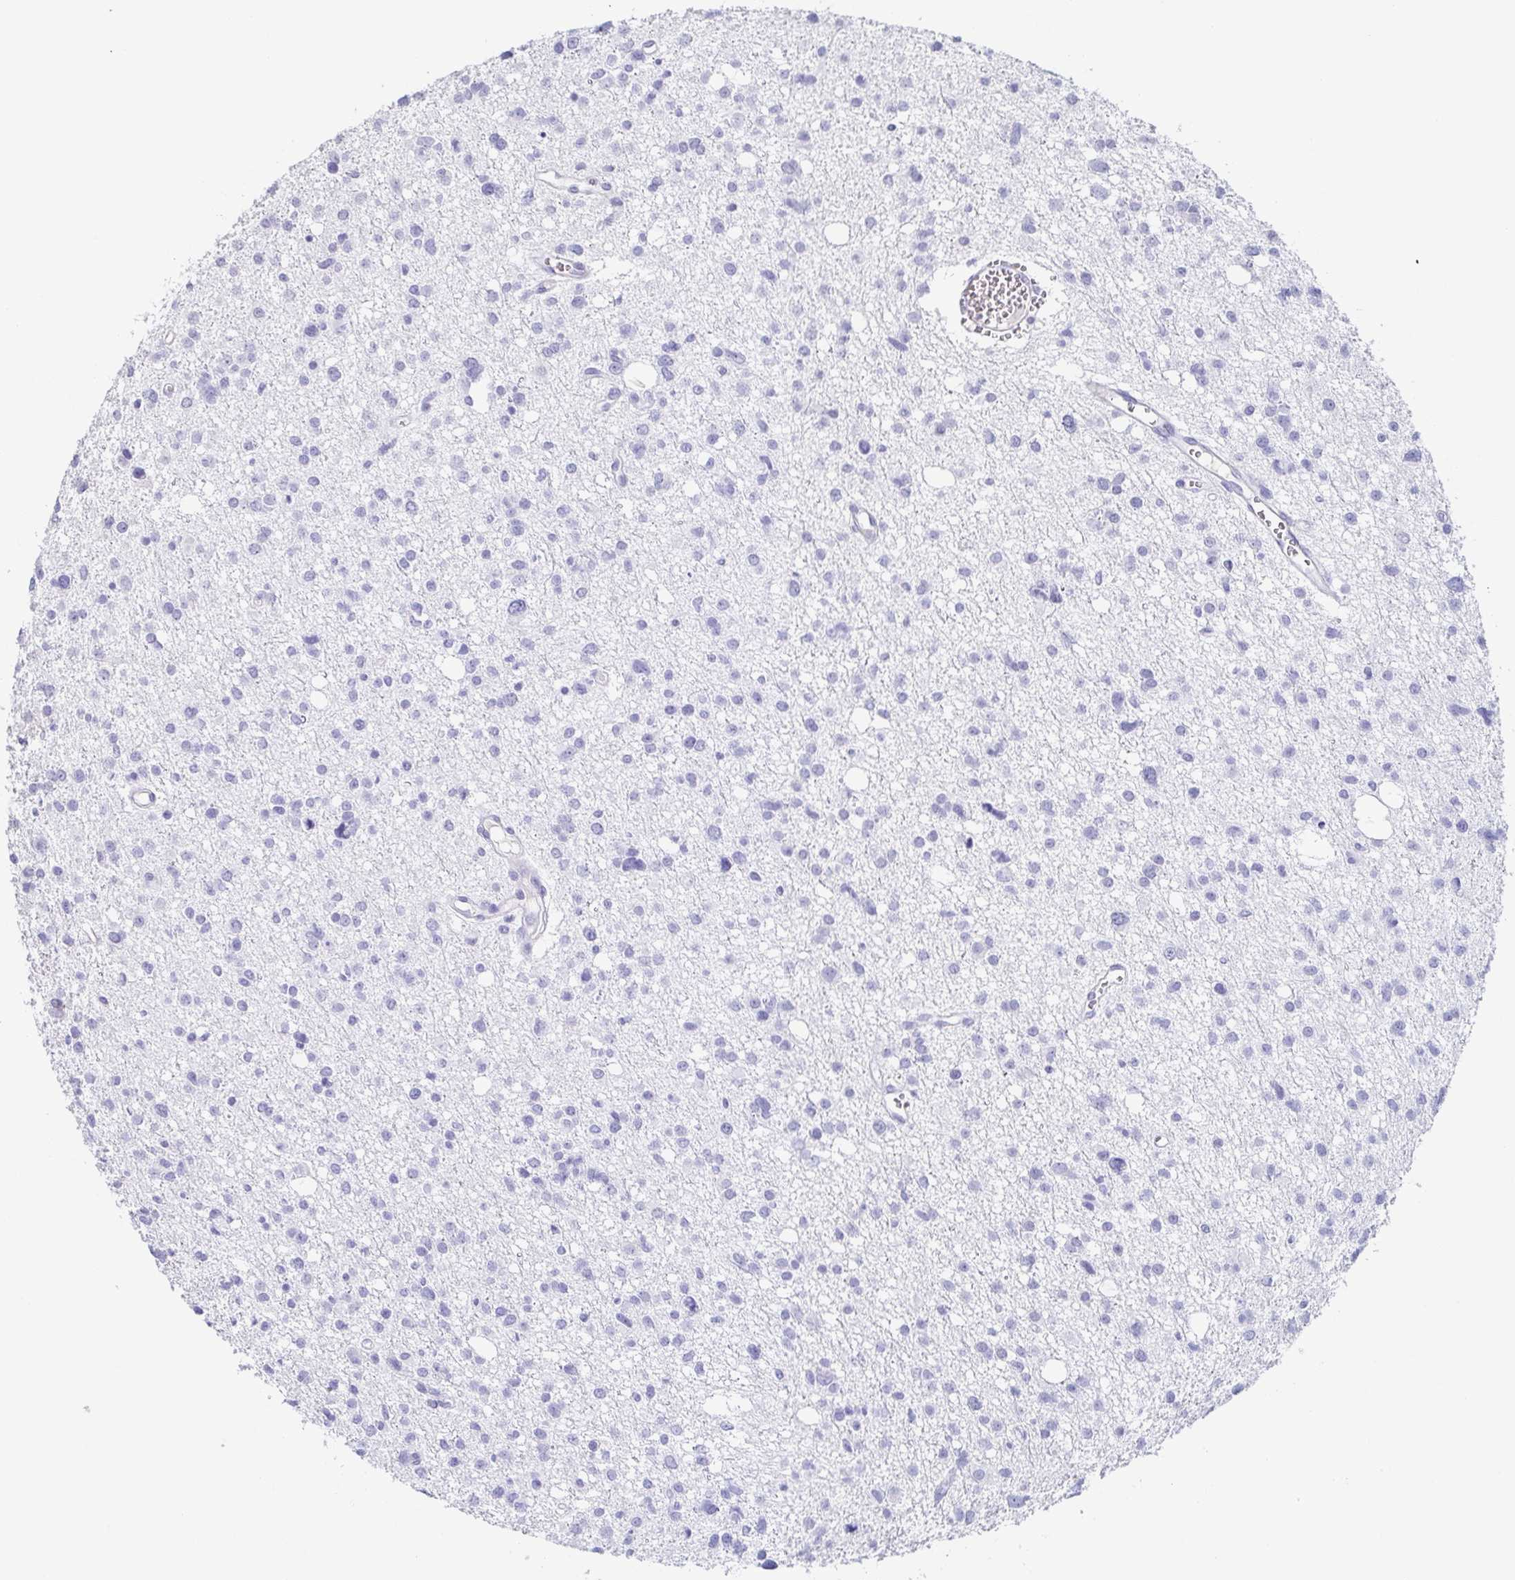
{"staining": {"intensity": "negative", "quantity": "none", "location": "none"}, "tissue": "glioma", "cell_type": "Tumor cells", "image_type": "cancer", "snomed": [{"axis": "morphology", "description": "Glioma, malignant, High grade"}, {"axis": "topography", "description": "Brain"}], "caption": "Immunohistochemistry (IHC) image of neoplastic tissue: glioma stained with DAB (3,3'-diaminobenzidine) displays no significant protein positivity in tumor cells.", "gene": "BPIFA2", "patient": {"sex": "male", "age": 23}}